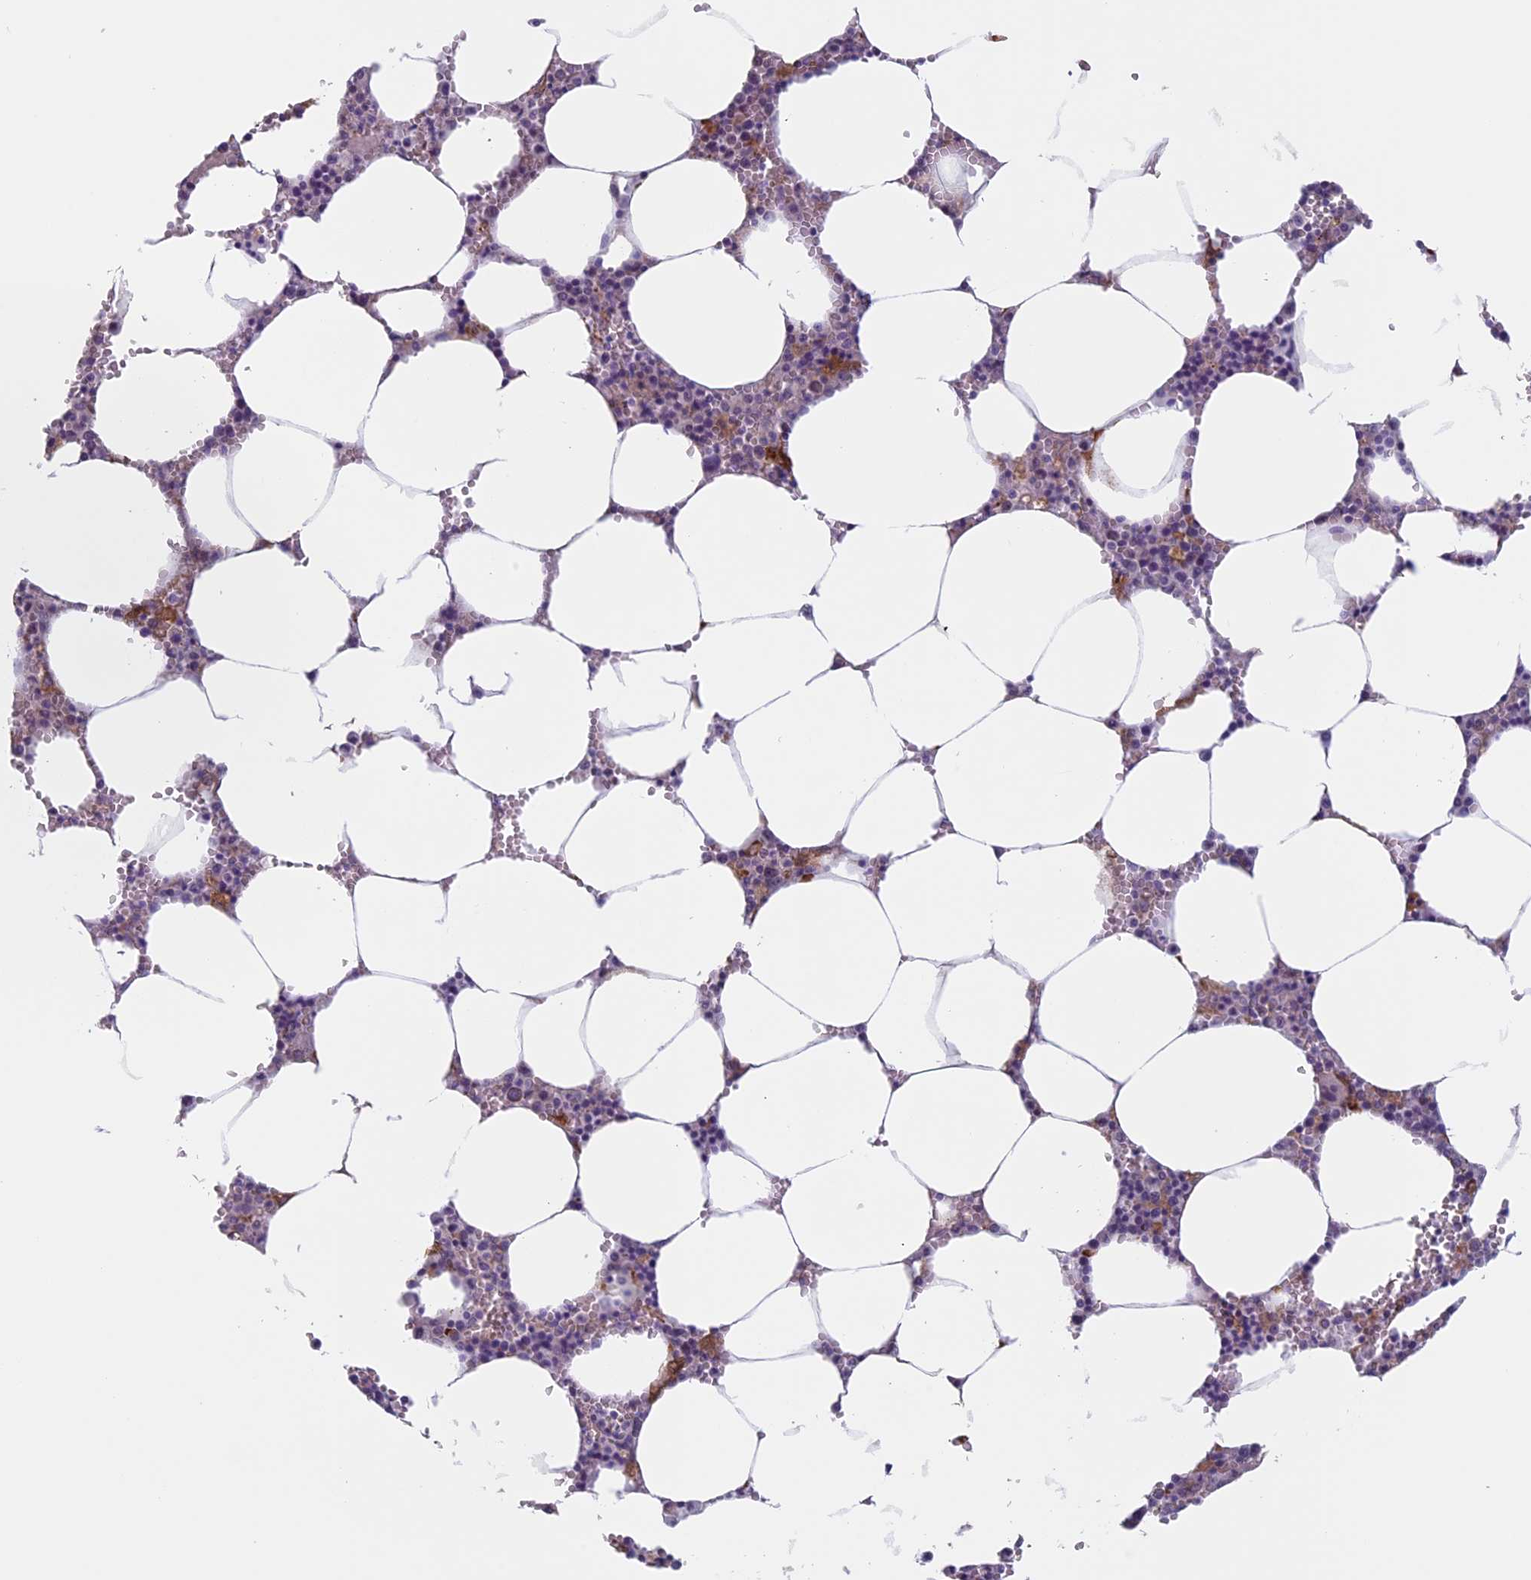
{"staining": {"intensity": "negative", "quantity": "none", "location": "none"}, "tissue": "bone marrow", "cell_type": "Hematopoietic cells", "image_type": "normal", "snomed": [{"axis": "morphology", "description": "Normal tissue, NOS"}, {"axis": "topography", "description": "Bone marrow"}], "caption": "Immunohistochemistry micrograph of benign bone marrow stained for a protein (brown), which reveals no positivity in hematopoietic cells. Brightfield microscopy of IHC stained with DAB (3,3'-diaminobenzidine) (brown) and hematoxylin (blue), captured at high magnification.", "gene": "CNOT6L", "patient": {"sex": "male", "age": 70}}